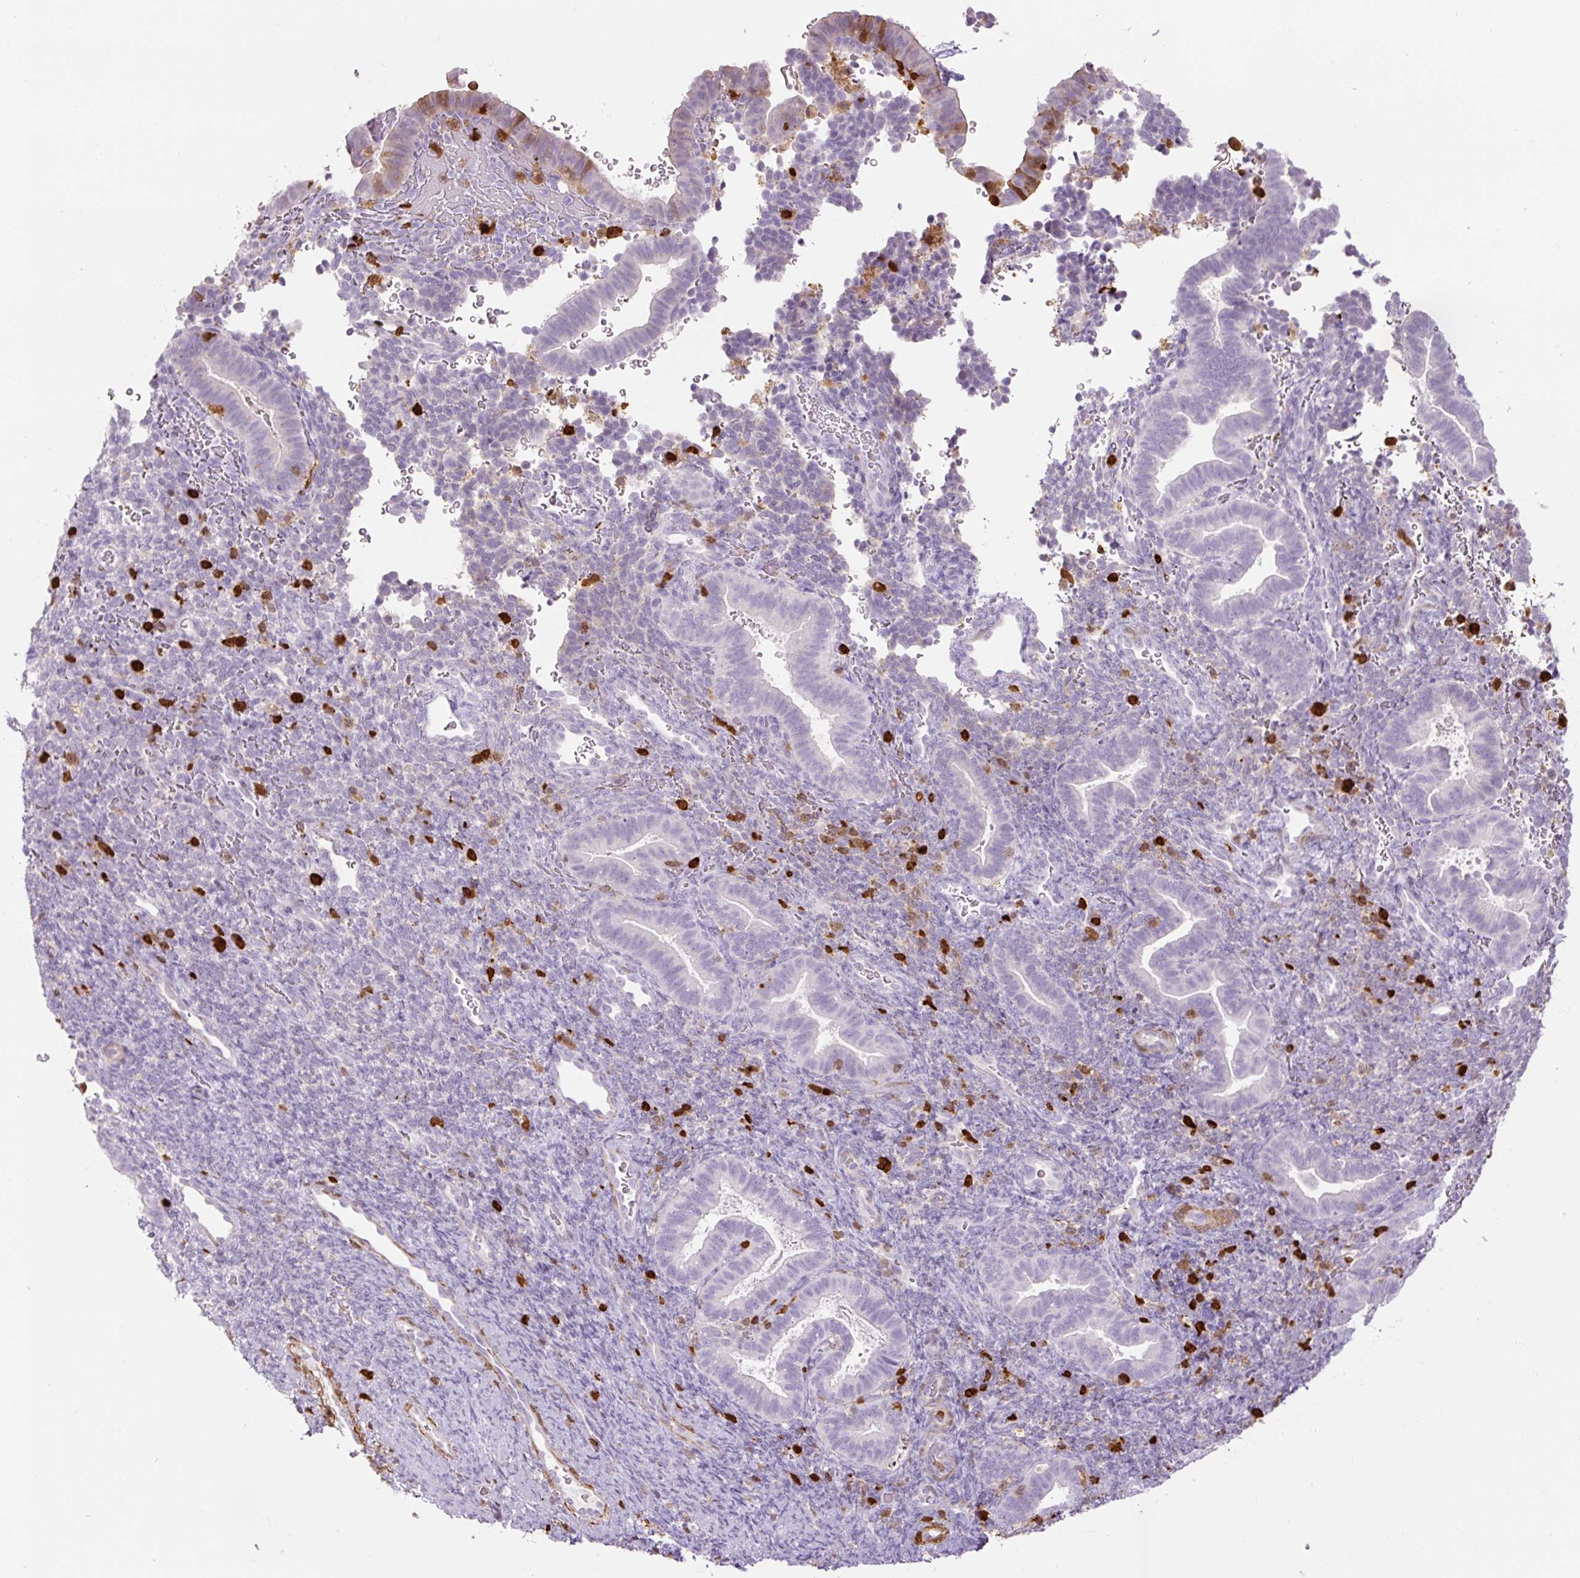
{"staining": {"intensity": "negative", "quantity": "none", "location": "none"}, "tissue": "endometrium", "cell_type": "Cells in endometrial stroma", "image_type": "normal", "snomed": [{"axis": "morphology", "description": "Normal tissue, NOS"}, {"axis": "topography", "description": "Endometrium"}], "caption": "Photomicrograph shows no significant protein expression in cells in endometrial stroma of normal endometrium. (DAB immunohistochemistry with hematoxylin counter stain).", "gene": "S100A4", "patient": {"sex": "female", "age": 34}}